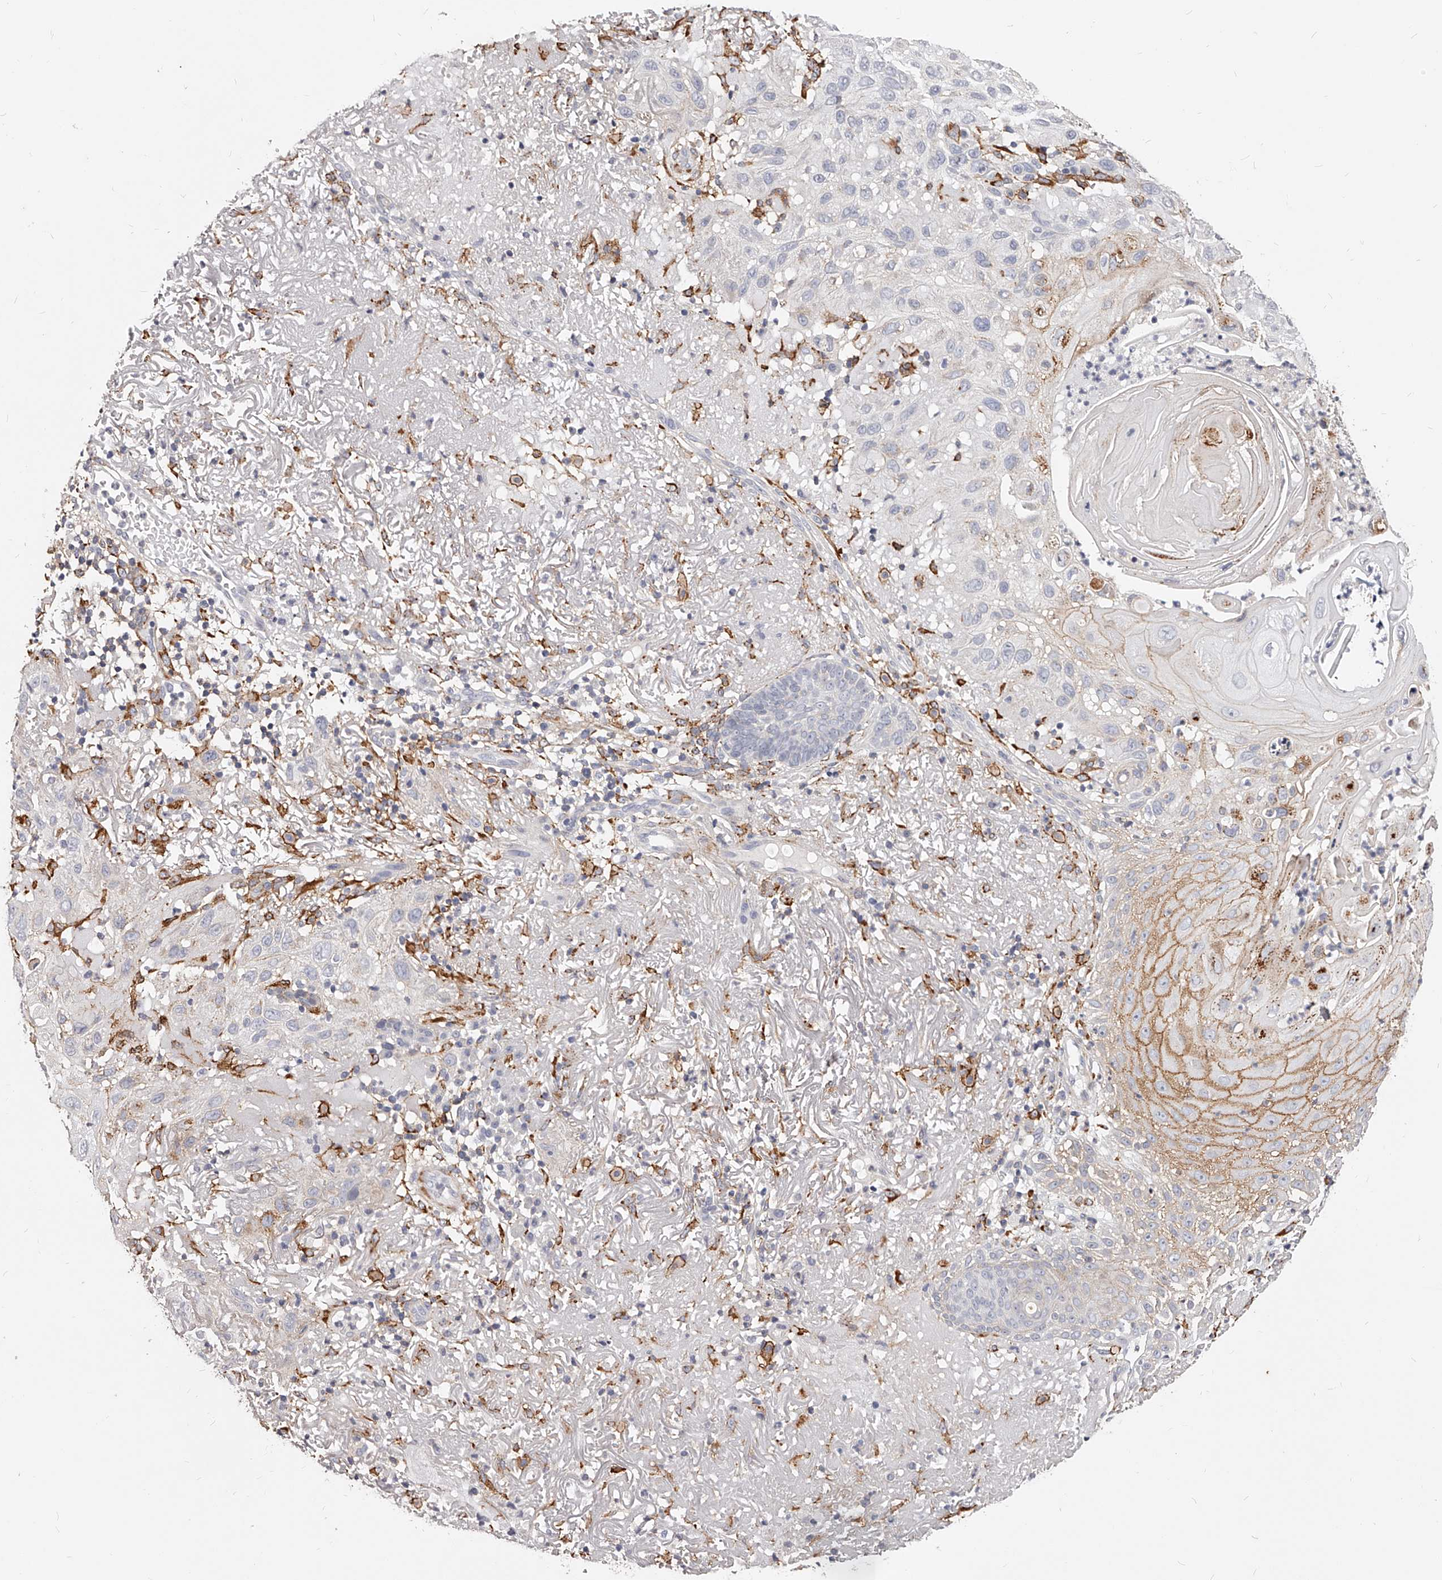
{"staining": {"intensity": "moderate", "quantity": "<25%", "location": "cytoplasmic/membranous"}, "tissue": "skin cancer", "cell_type": "Tumor cells", "image_type": "cancer", "snomed": [{"axis": "morphology", "description": "Normal tissue, NOS"}, {"axis": "morphology", "description": "Squamous cell carcinoma, NOS"}, {"axis": "topography", "description": "Skin"}], "caption": "Moderate cytoplasmic/membranous expression for a protein is present in approximately <25% of tumor cells of skin cancer using immunohistochemistry.", "gene": "CD82", "patient": {"sex": "female", "age": 96}}